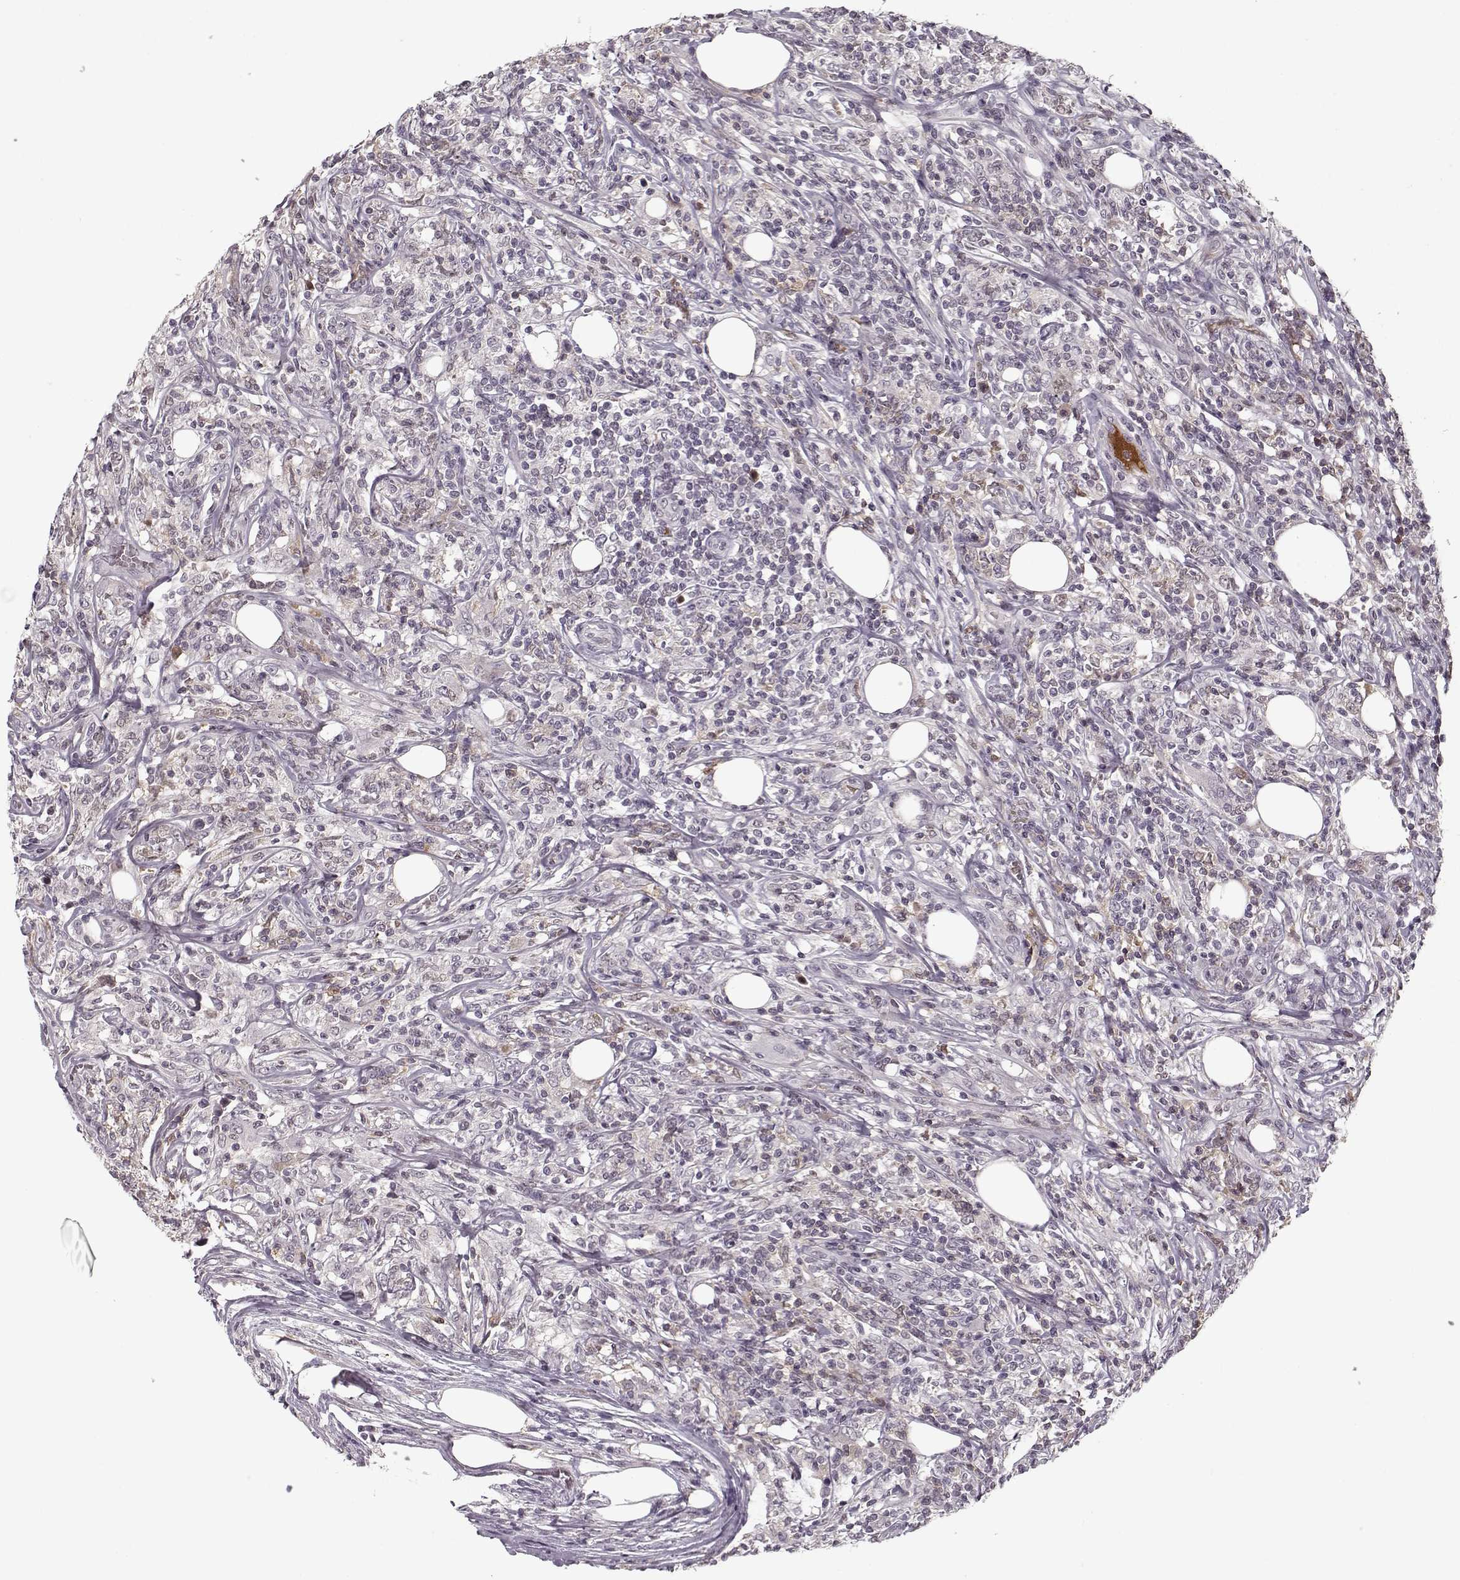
{"staining": {"intensity": "negative", "quantity": "none", "location": "none"}, "tissue": "lymphoma", "cell_type": "Tumor cells", "image_type": "cancer", "snomed": [{"axis": "morphology", "description": "Malignant lymphoma, non-Hodgkin's type, High grade"}, {"axis": "topography", "description": "Lymph node"}], "caption": "Immunohistochemistry (IHC) of human lymphoma shows no expression in tumor cells.", "gene": "AFM", "patient": {"sex": "female", "age": 84}}